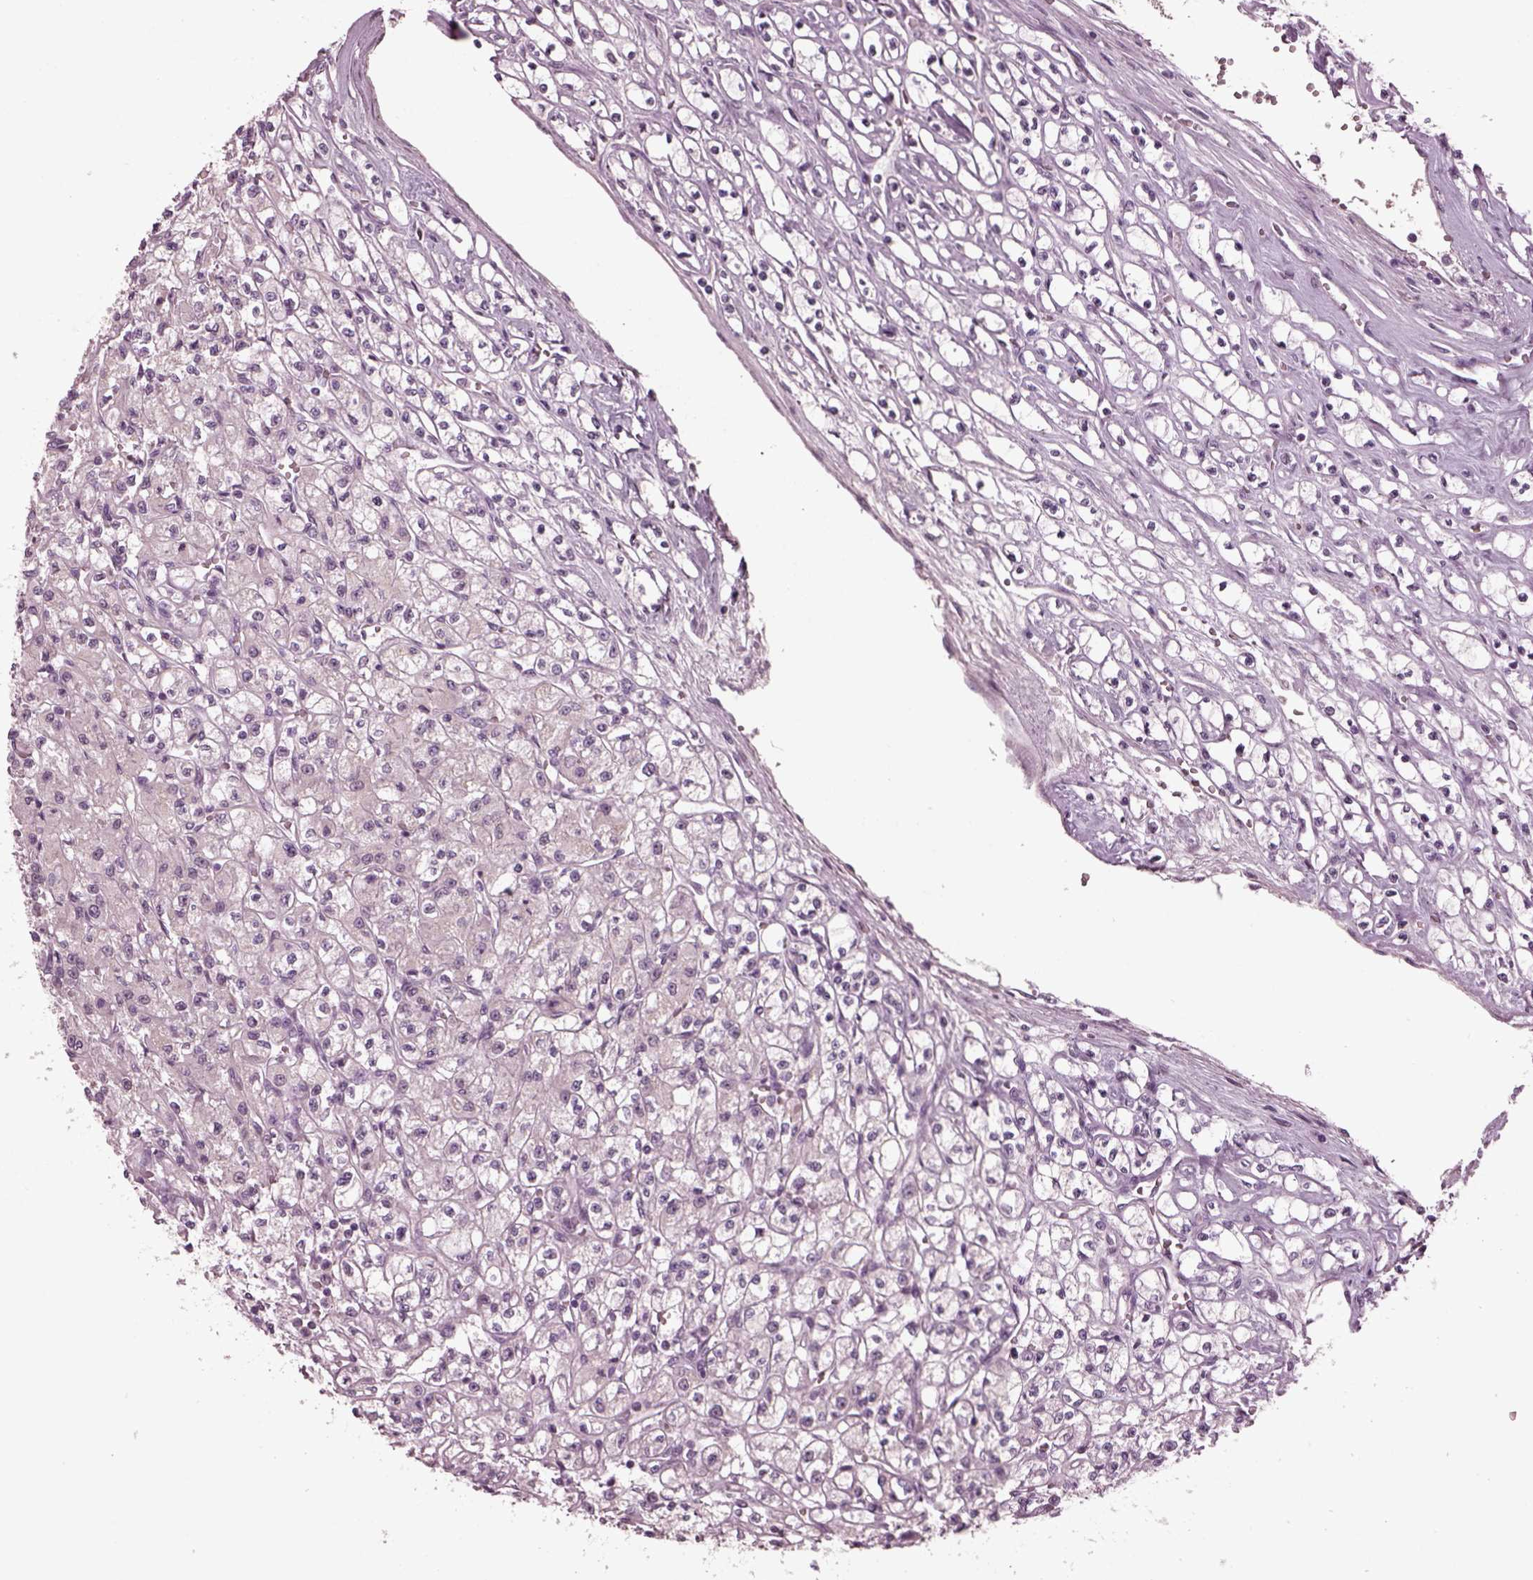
{"staining": {"intensity": "negative", "quantity": "none", "location": "none"}, "tissue": "renal cancer", "cell_type": "Tumor cells", "image_type": "cancer", "snomed": [{"axis": "morphology", "description": "Adenocarcinoma, NOS"}, {"axis": "topography", "description": "Kidney"}], "caption": "Protein analysis of renal adenocarcinoma reveals no significant positivity in tumor cells.", "gene": "CLCN4", "patient": {"sex": "female", "age": 70}}